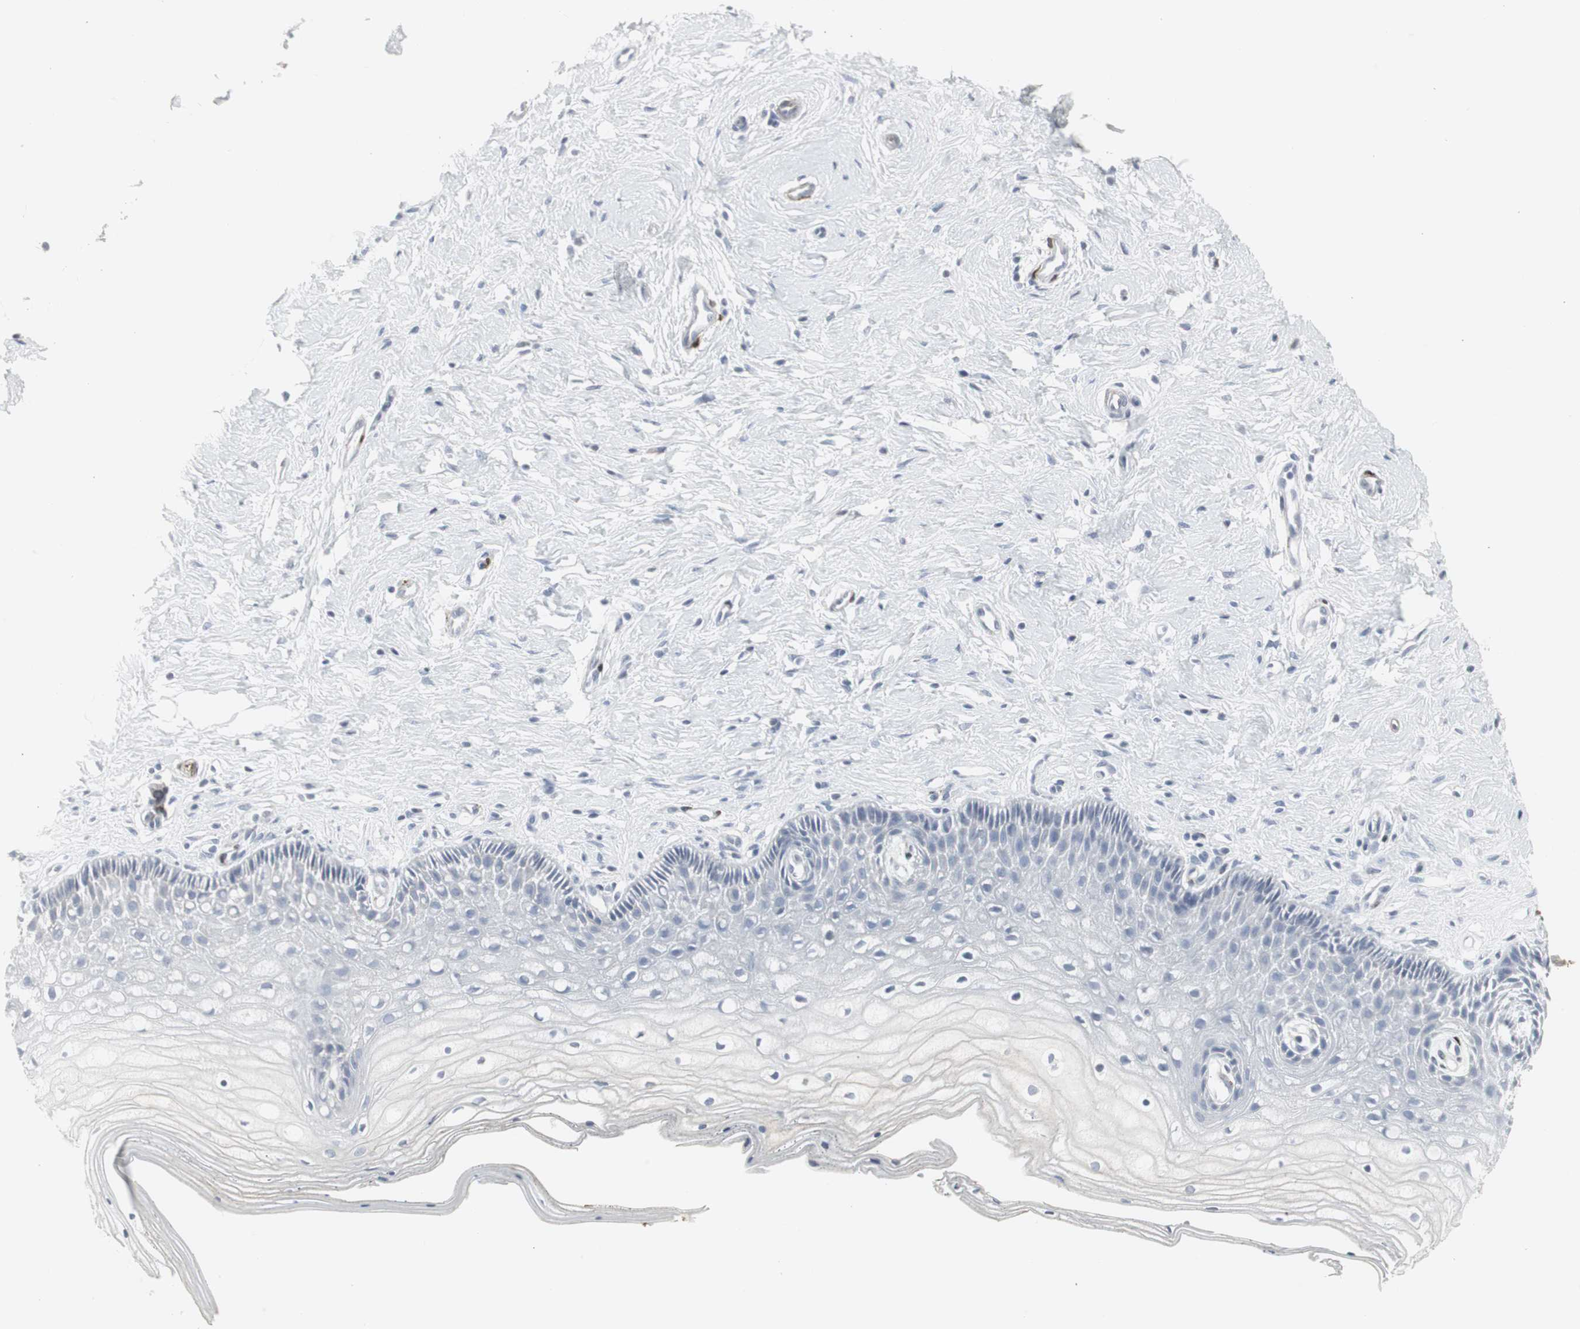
{"staining": {"intensity": "negative", "quantity": "none", "location": "none"}, "tissue": "cervix", "cell_type": "Glandular cells", "image_type": "normal", "snomed": [{"axis": "morphology", "description": "Normal tissue, NOS"}, {"axis": "topography", "description": "Cervix"}], "caption": "Human cervix stained for a protein using IHC shows no staining in glandular cells.", "gene": "PPP1R14A", "patient": {"sex": "female", "age": 46}}